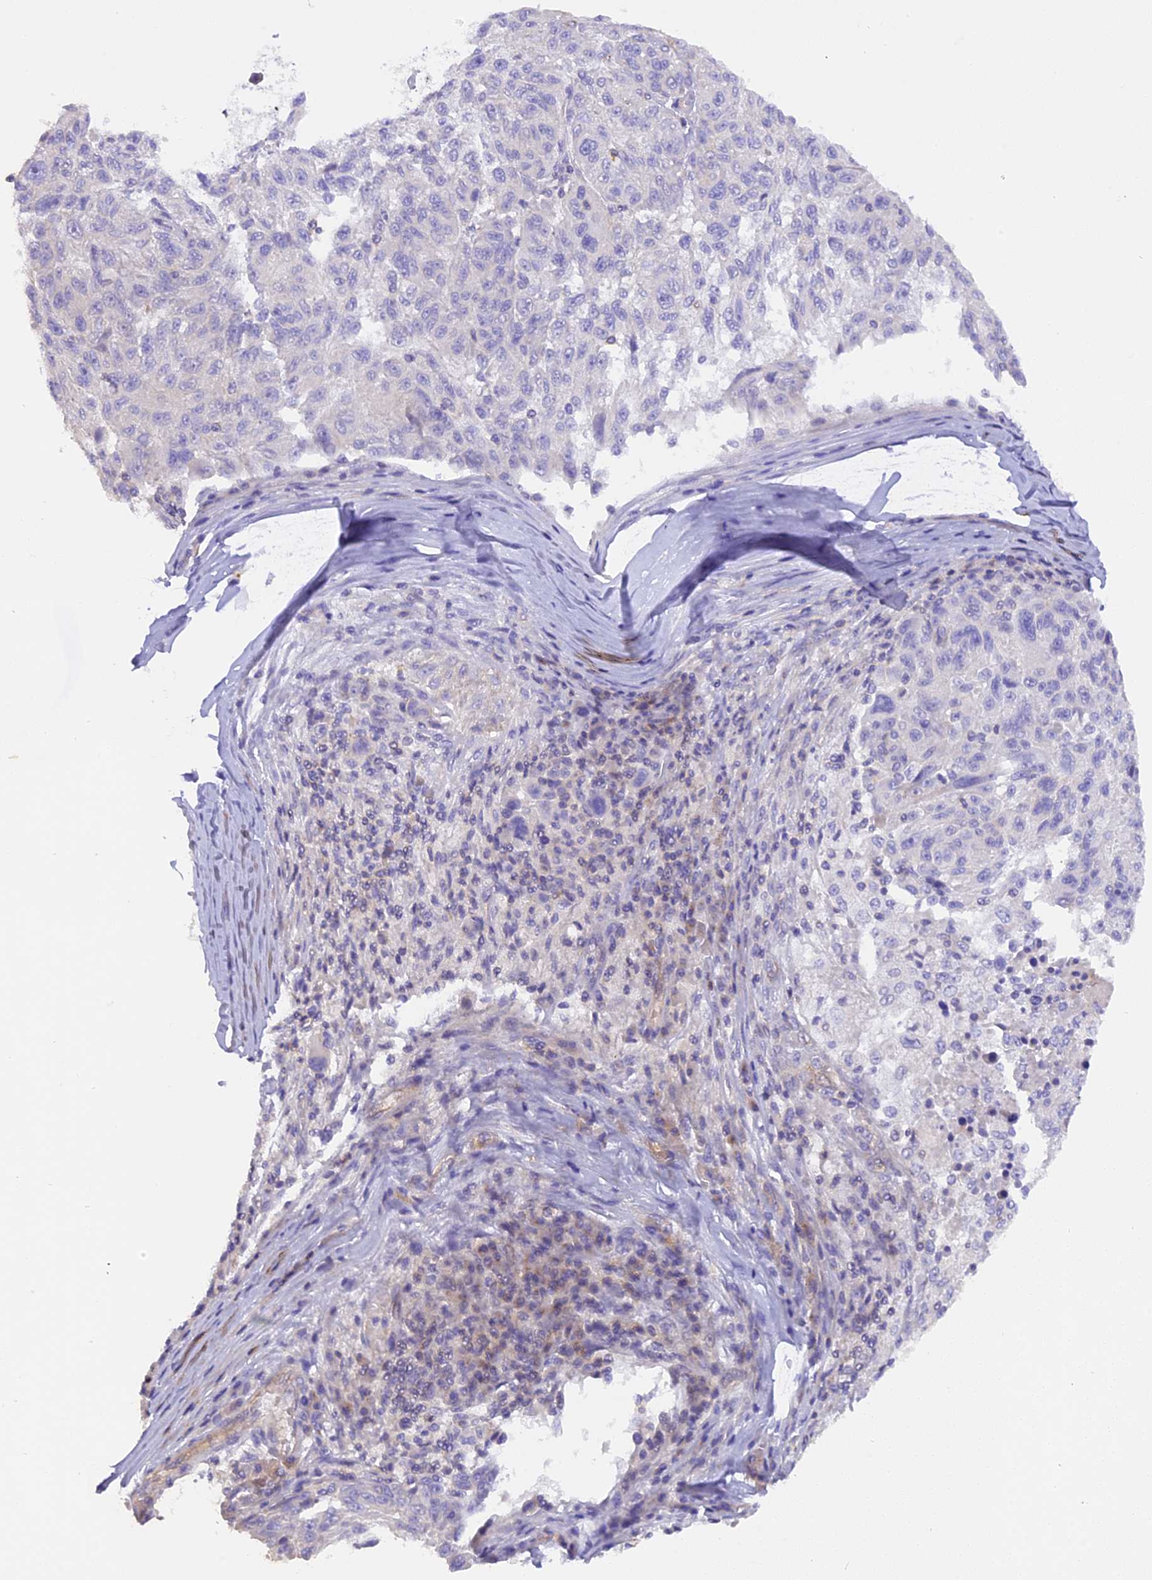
{"staining": {"intensity": "negative", "quantity": "none", "location": "none"}, "tissue": "melanoma", "cell_type": "Tumor cells", "image_type": "cancer", "snomed": [{"axis": "morphology", "description": "Malignant melanoma, NOS"}, {"axis": "topography", "description": "Skin"}], "caption": "Micrograph shows no protein expression in tumor cells of melanoma tissue.", "gene": "FAM193A", "patient": {"sex": "male", "age": 53}}